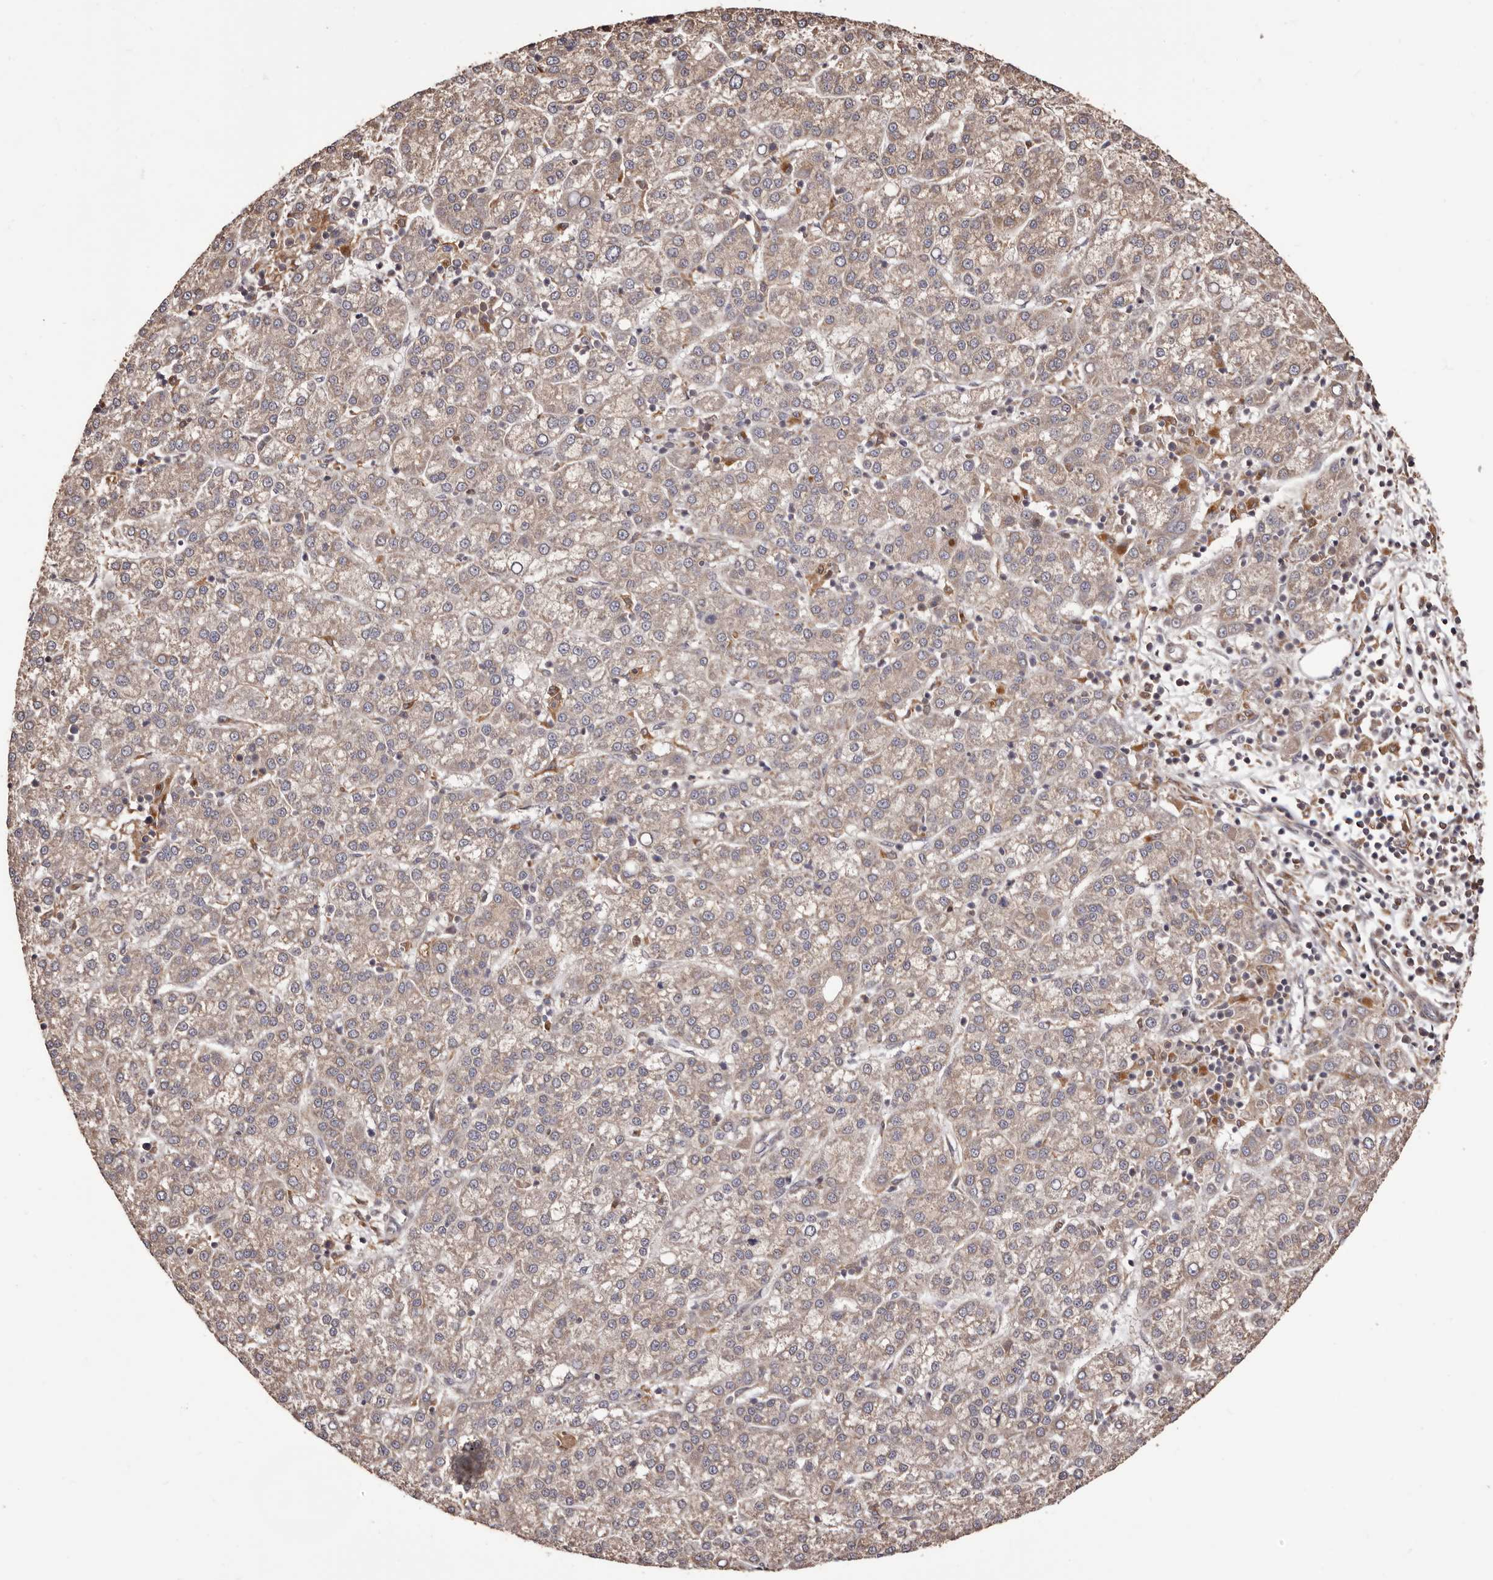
{"staining": {"intensity": "moderate", "quantity": "25%-75%", "location": "cytoplasmic/membranous"}, "tissue": "liver cancer", "cell_type": "Tumor cells", "image_type": "cancer", "snomed": [{"axis": "morphology", "description": "Carcinoma, Hepatocellular, NOS"}, {"axis": "topography", "description": "Liver"}], "caption": "IHC photomicrograph of liver cancer stained for a protein (brown), which reveals medium levels of moderate cytoplasmic/membranous expression in about 25%-75% of tumor cells.", "gene": "ZCCHC7", "patient": {"sex": "female", "age": 58}}